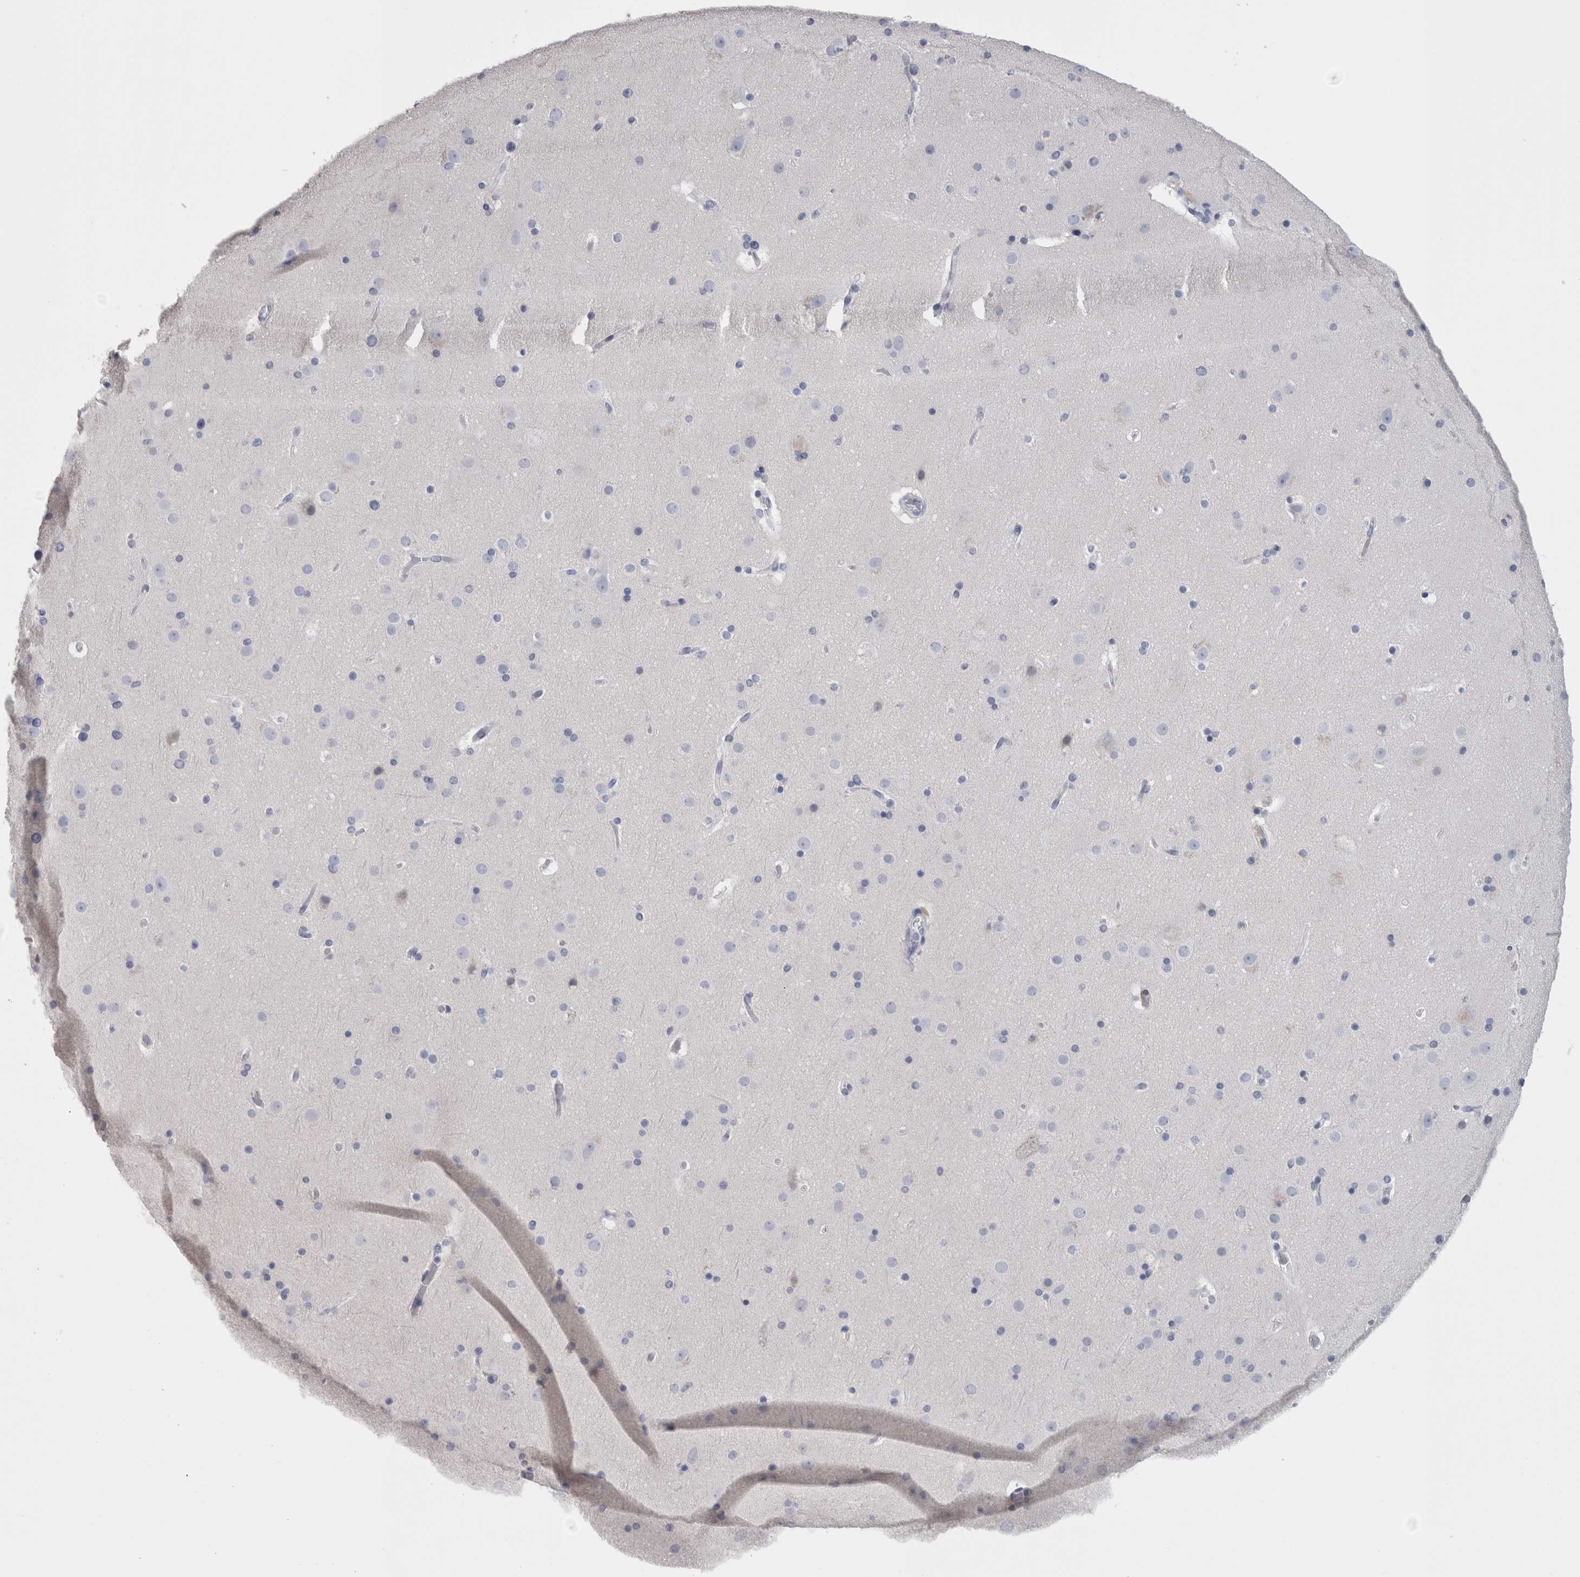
{"staining": {"intensity": "negative", "quantity": "none", "location": "none"}, "tissue": "cerebral cortex", "cell_type": "Endothelial cells", "image_type": "normal", "snomed": [{"axis": "morphology", "description": "Normal tissue, NOS"}, {"axis": "topography", "description": "Cerebral cortex"}], "caption": "Immunohistochemistry of unremarkable cerebral cortex demonstrates no positivity in endothelial cells. (DAB immunohistochemistry visualized using brightfield microscopy, high magnification).", "gene": "CA8", "patient": {"sex": "male", "age": 57}}